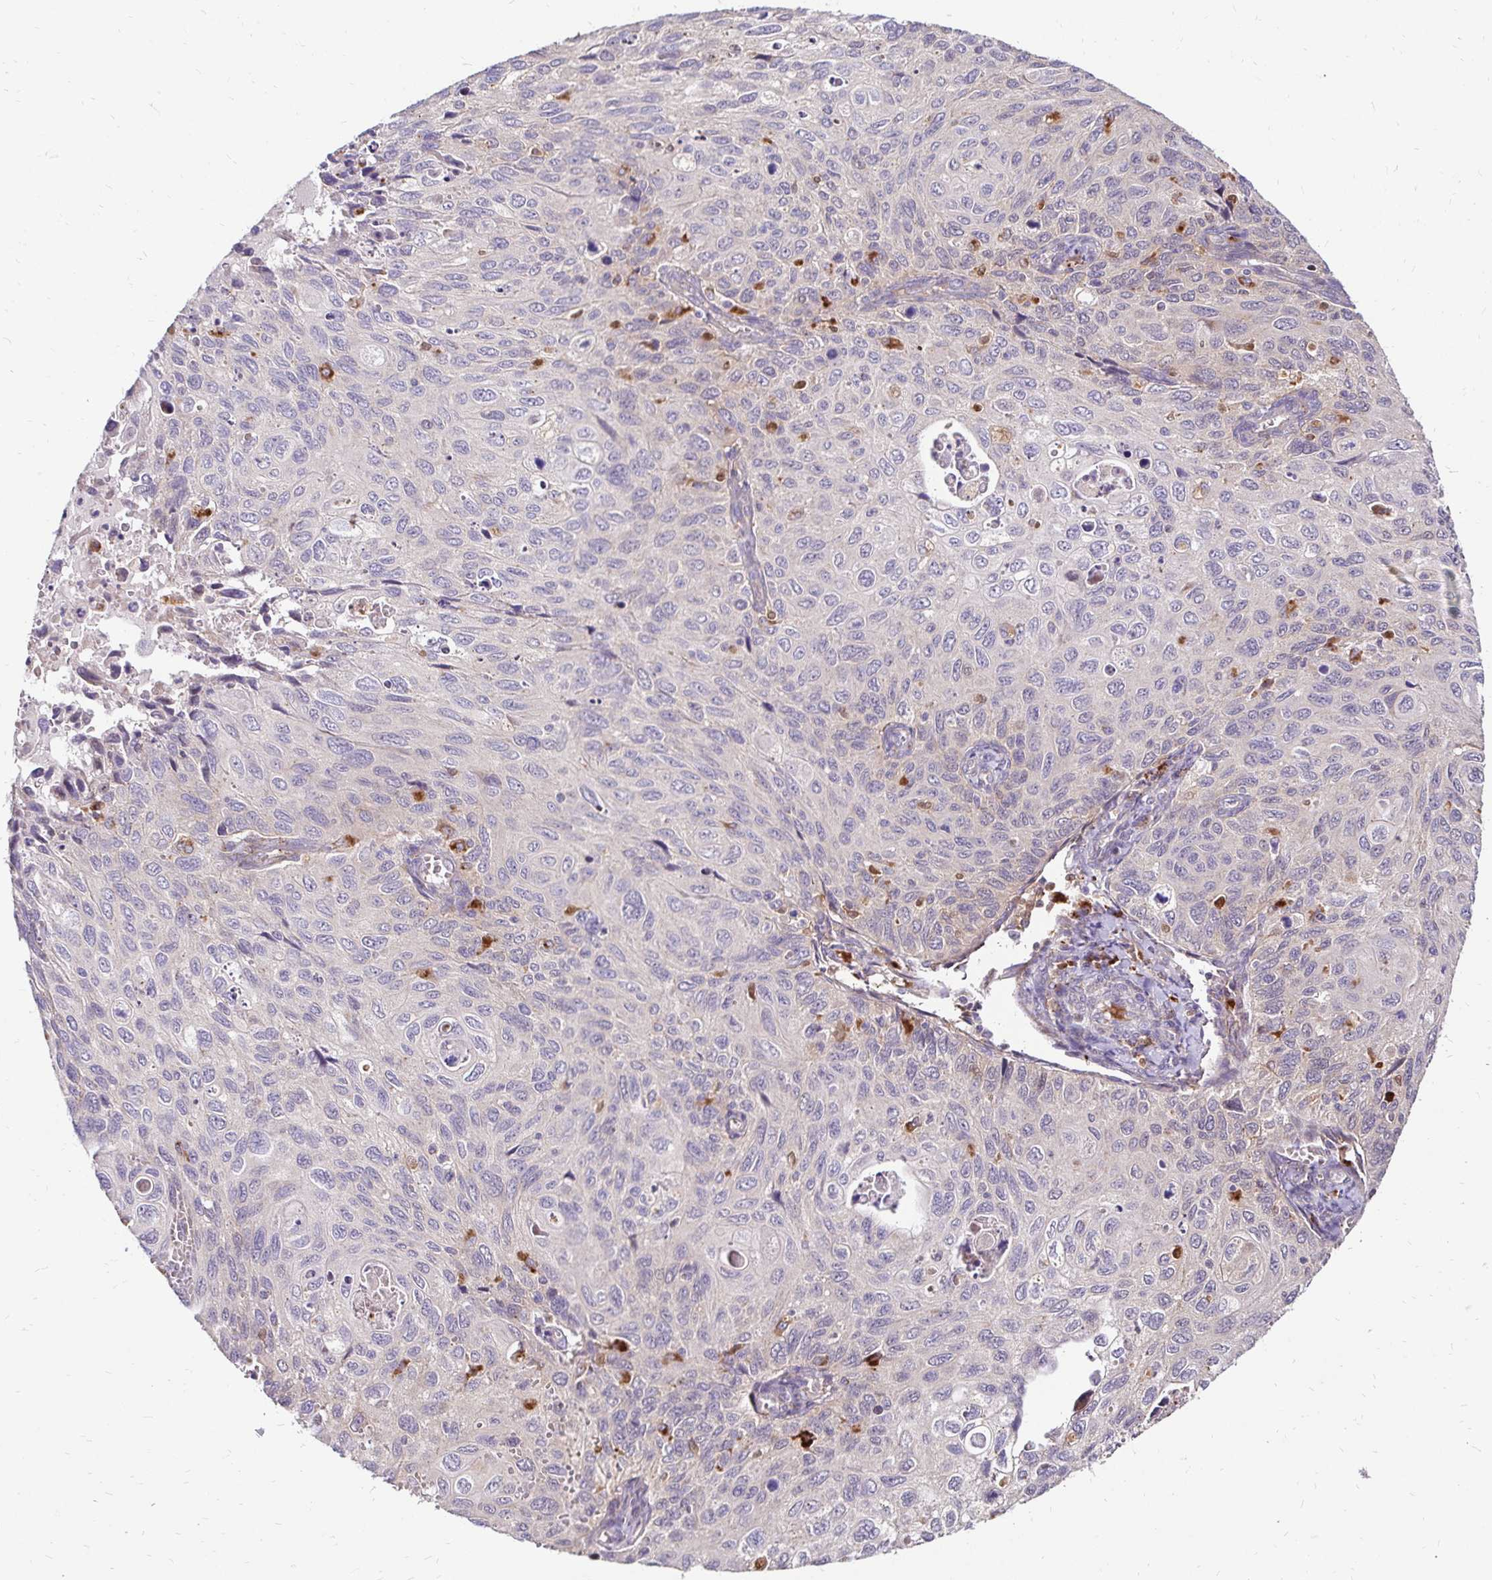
{"staining": {"intensity": "negative", "quantity": "none", "location": "none"}, "tissue": "cervical cancer", "cell_type": "Tumor cells", "image_type": "cancer", "snomed": [{"axis": "morphology", "description": "Squamous cell carcinoma, NOS"}, {"axis": "topography", "description": "Cervix"}], "caption": "Immunohistochemistry (IHC) of cervical cancer demonstrates no positivity in tumor cells.", "gene": "IDUA", "patient": {"sex": "female", "age": 70}}